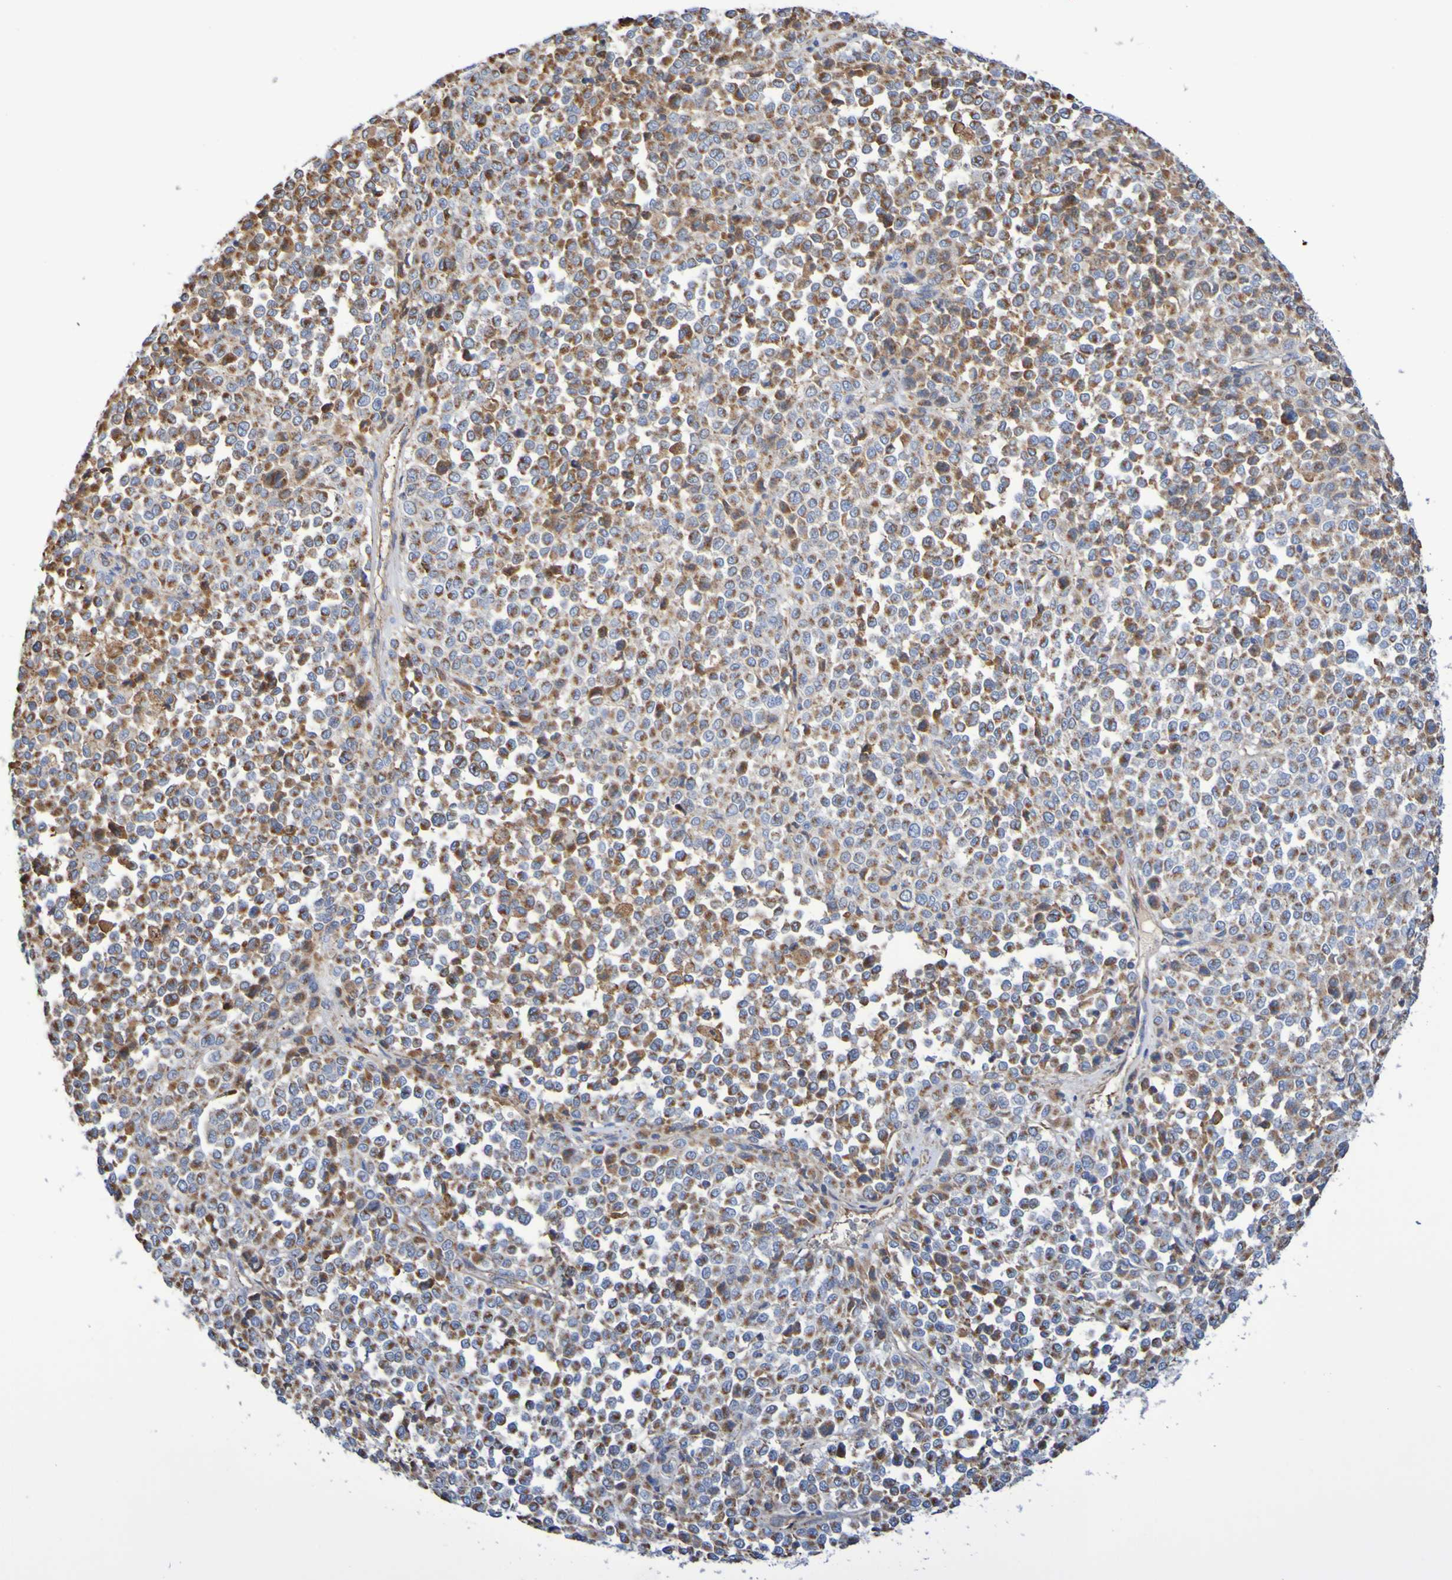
{"staining": {"intensity": "moderate", "quantity": ">75%", "location": "cytoplasmic/membranous"}, "tissue": "melanoma", "cell_type": "Tumor cells", "image_type": "cancer", "snomed": [{"axis": "morphology", "description": "Malignant melanoma, Metastatic site"}, {"axis": "topography", "description": "Pancreas"}], "caption": "Immunohistochemistry image of neoplastic tissue: human malignant melanoma (metastatic site) stained using immunohistochemistry (IHC) demonstrates medium levels of moderate protein expression localized specifically in the cytoplasmic/membranous of tumor cells, appearing as a cytoplasmic/membranous brown color.", "gene": "CNTN2", "patient": {"sex": "female", "age": 30}}